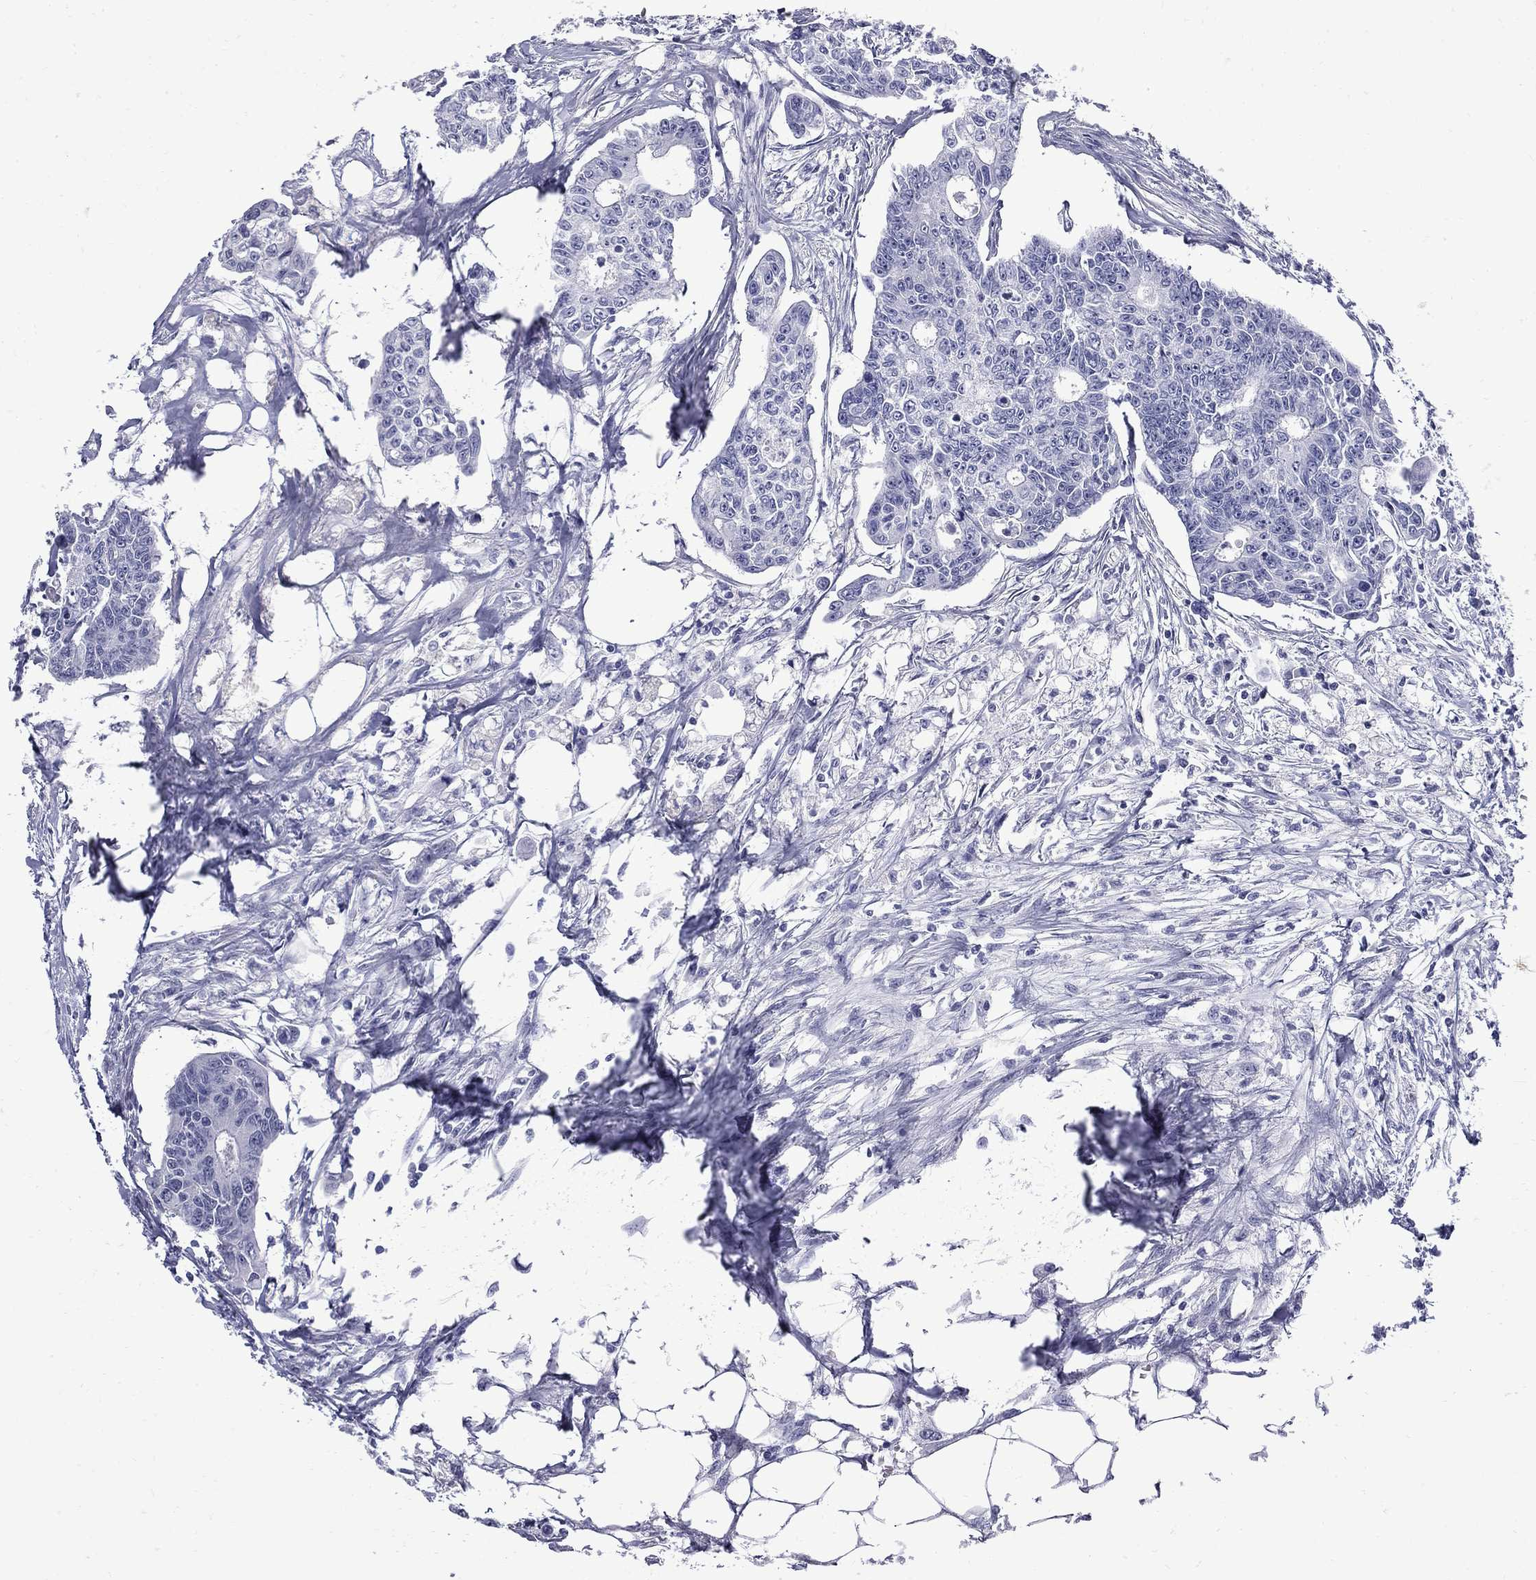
{"staining": {"intensity": "negative", "quantity": "none", "location": "none"}, "tissue": "colorectal cancer", "cell_type": "Tumor cells", "image_type": "cancer", "snomed": [{"axis": "morphology", "description": "Adenocarcinoma, NOS"}, {"axis": "topography", "description": "Colon"}], "caption": "Colorectal adenocarcinoma was stained to show a protein in brown. There is no significant positivity in tumor cells. (Immunohistochemistry (ihc), brightfield microscopy, high magnification).", "gene": "MGARP", "patient": {"sex": "male", "age": 70}}